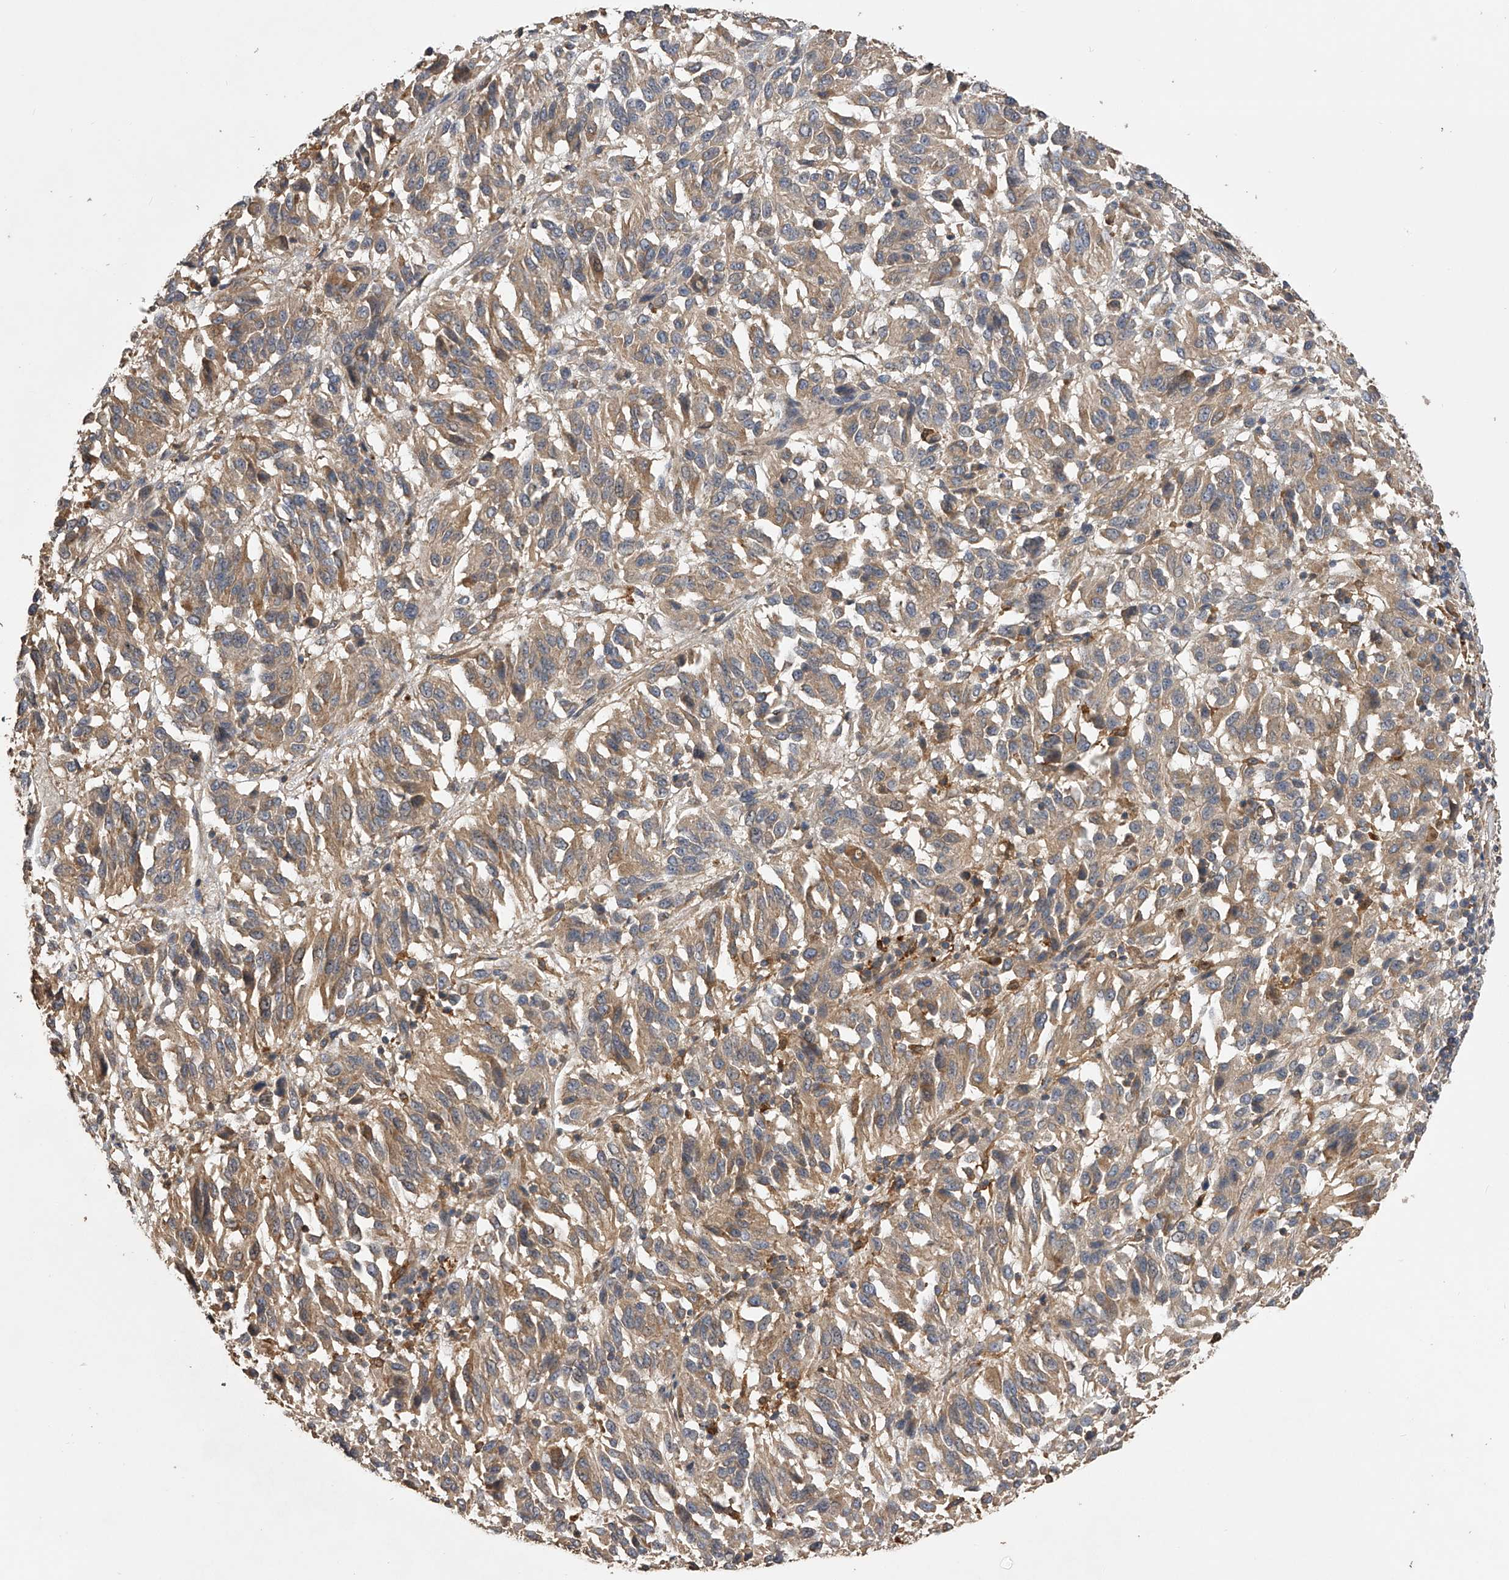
{"staining": {"intensity": "moderate", "quantity": ">75%", "location": "cytoplasmic/membranous"}, "tissue": "melanoma", "cell_type": "Tumor cells", "image_type": "cancer", "snomed": [{"axis": "morphology", "description": "Malignant melanoma, Metastatic site"}, {"axis": "topography", "description": "Lung"}], "caption": "Protein staining shows moderate cytoplasmic/membranous expression in approximately >75% of tumor cells in melanoma.", "gene": "PTPRA", "patient": {"sex": "male", "age": 64}}